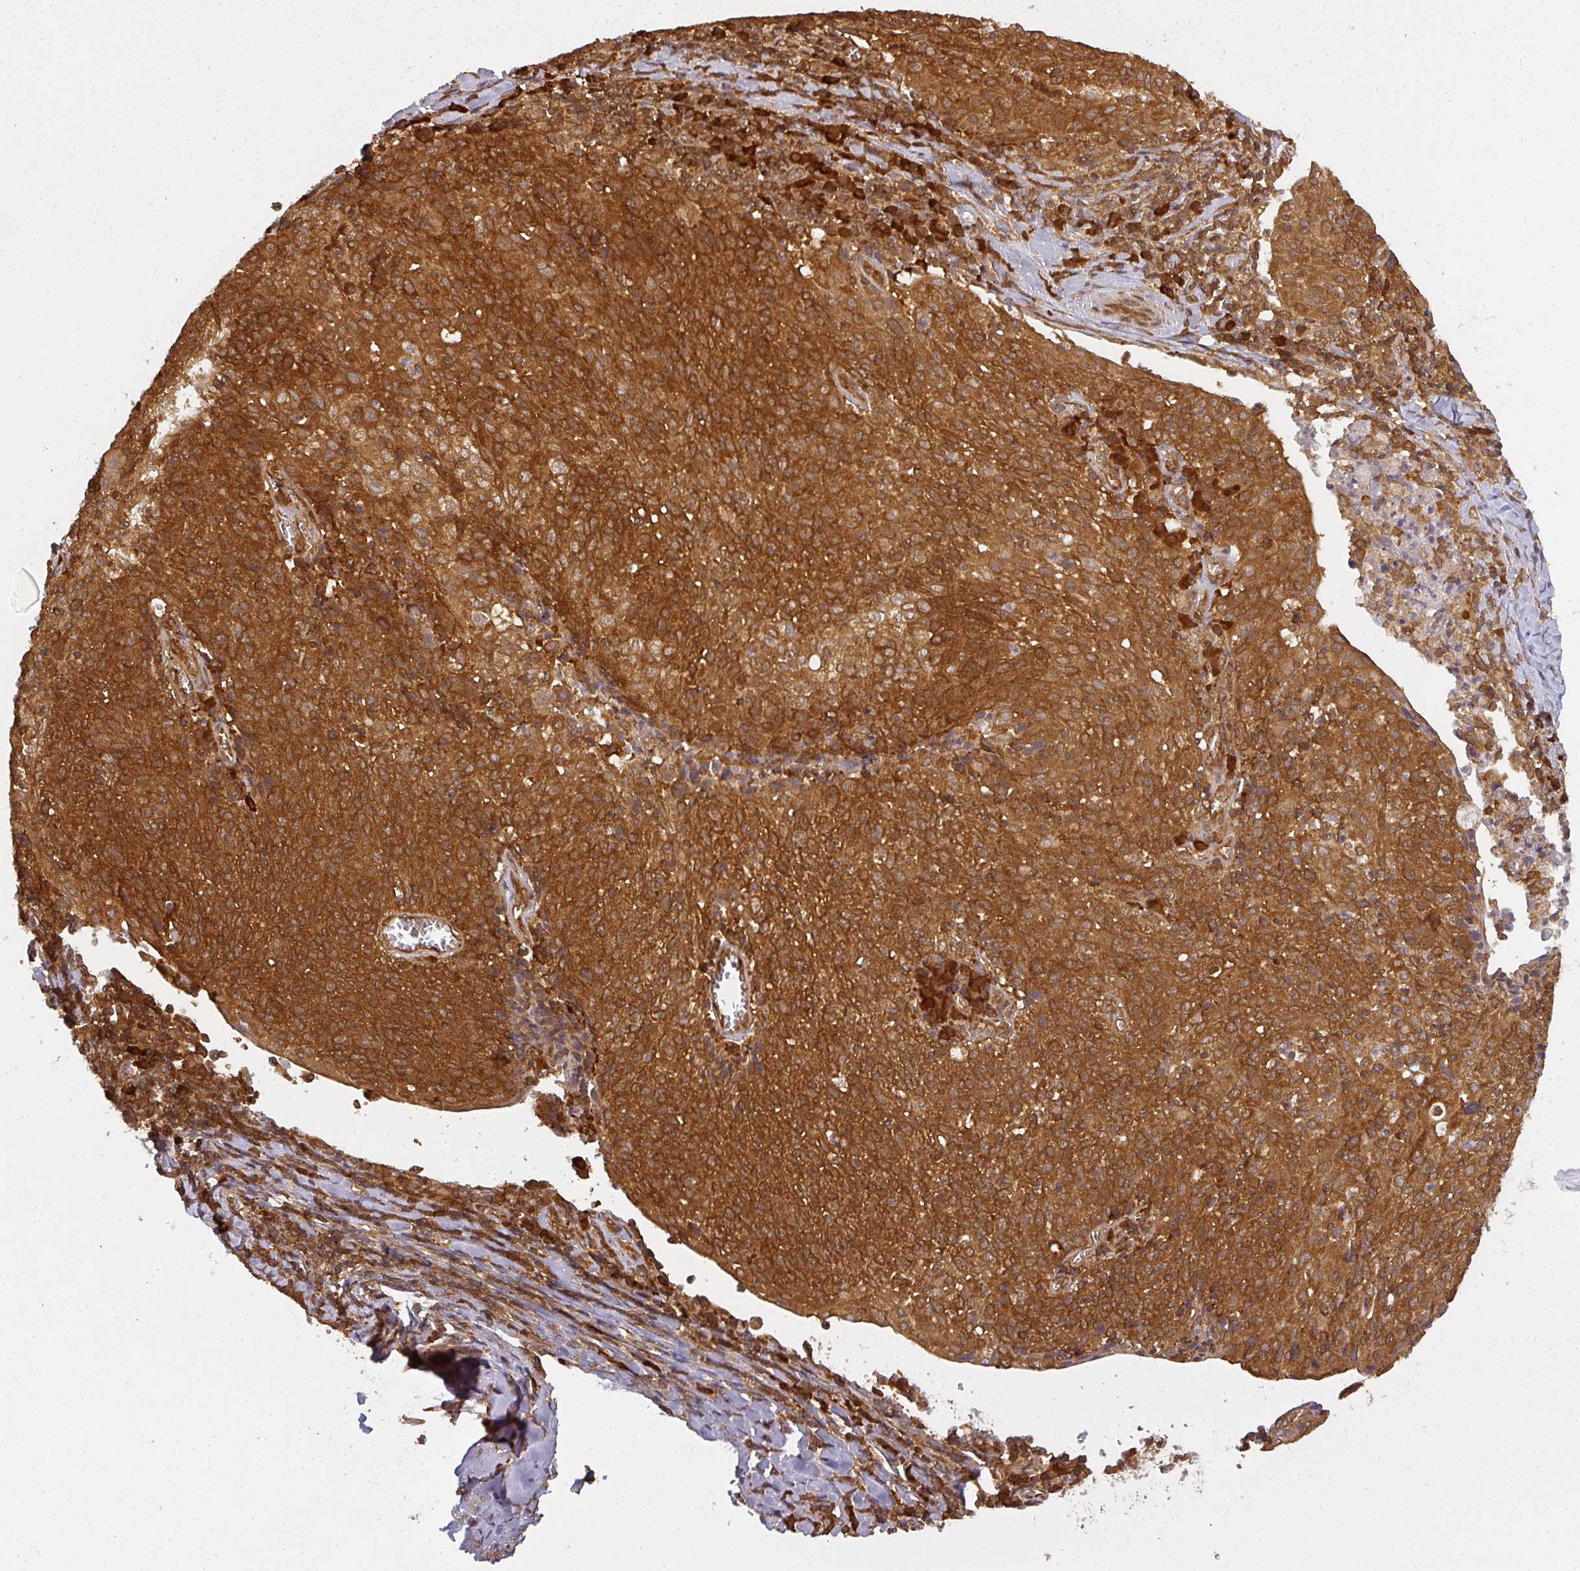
{"staining": {"intensity": "strong", "quantity": ">75%", "location": "cytoplasmic/membranous"}, "tissue": "cervical cancer", "cell_type": "Tumor cells", "image_type": "cancer", "snomed": [{"axis": "morphology", "description": "Squamous cell carcinoma, NOS"}, {"axis": "topography", "description": "Cervix"}], "caption": "Strong cytoplasmic/membranous expression is present in approximately >75% of tumor cells in cervical cancer.", "gene": "PPP6R3", "patient": {"sex": "female", "age": 52}}